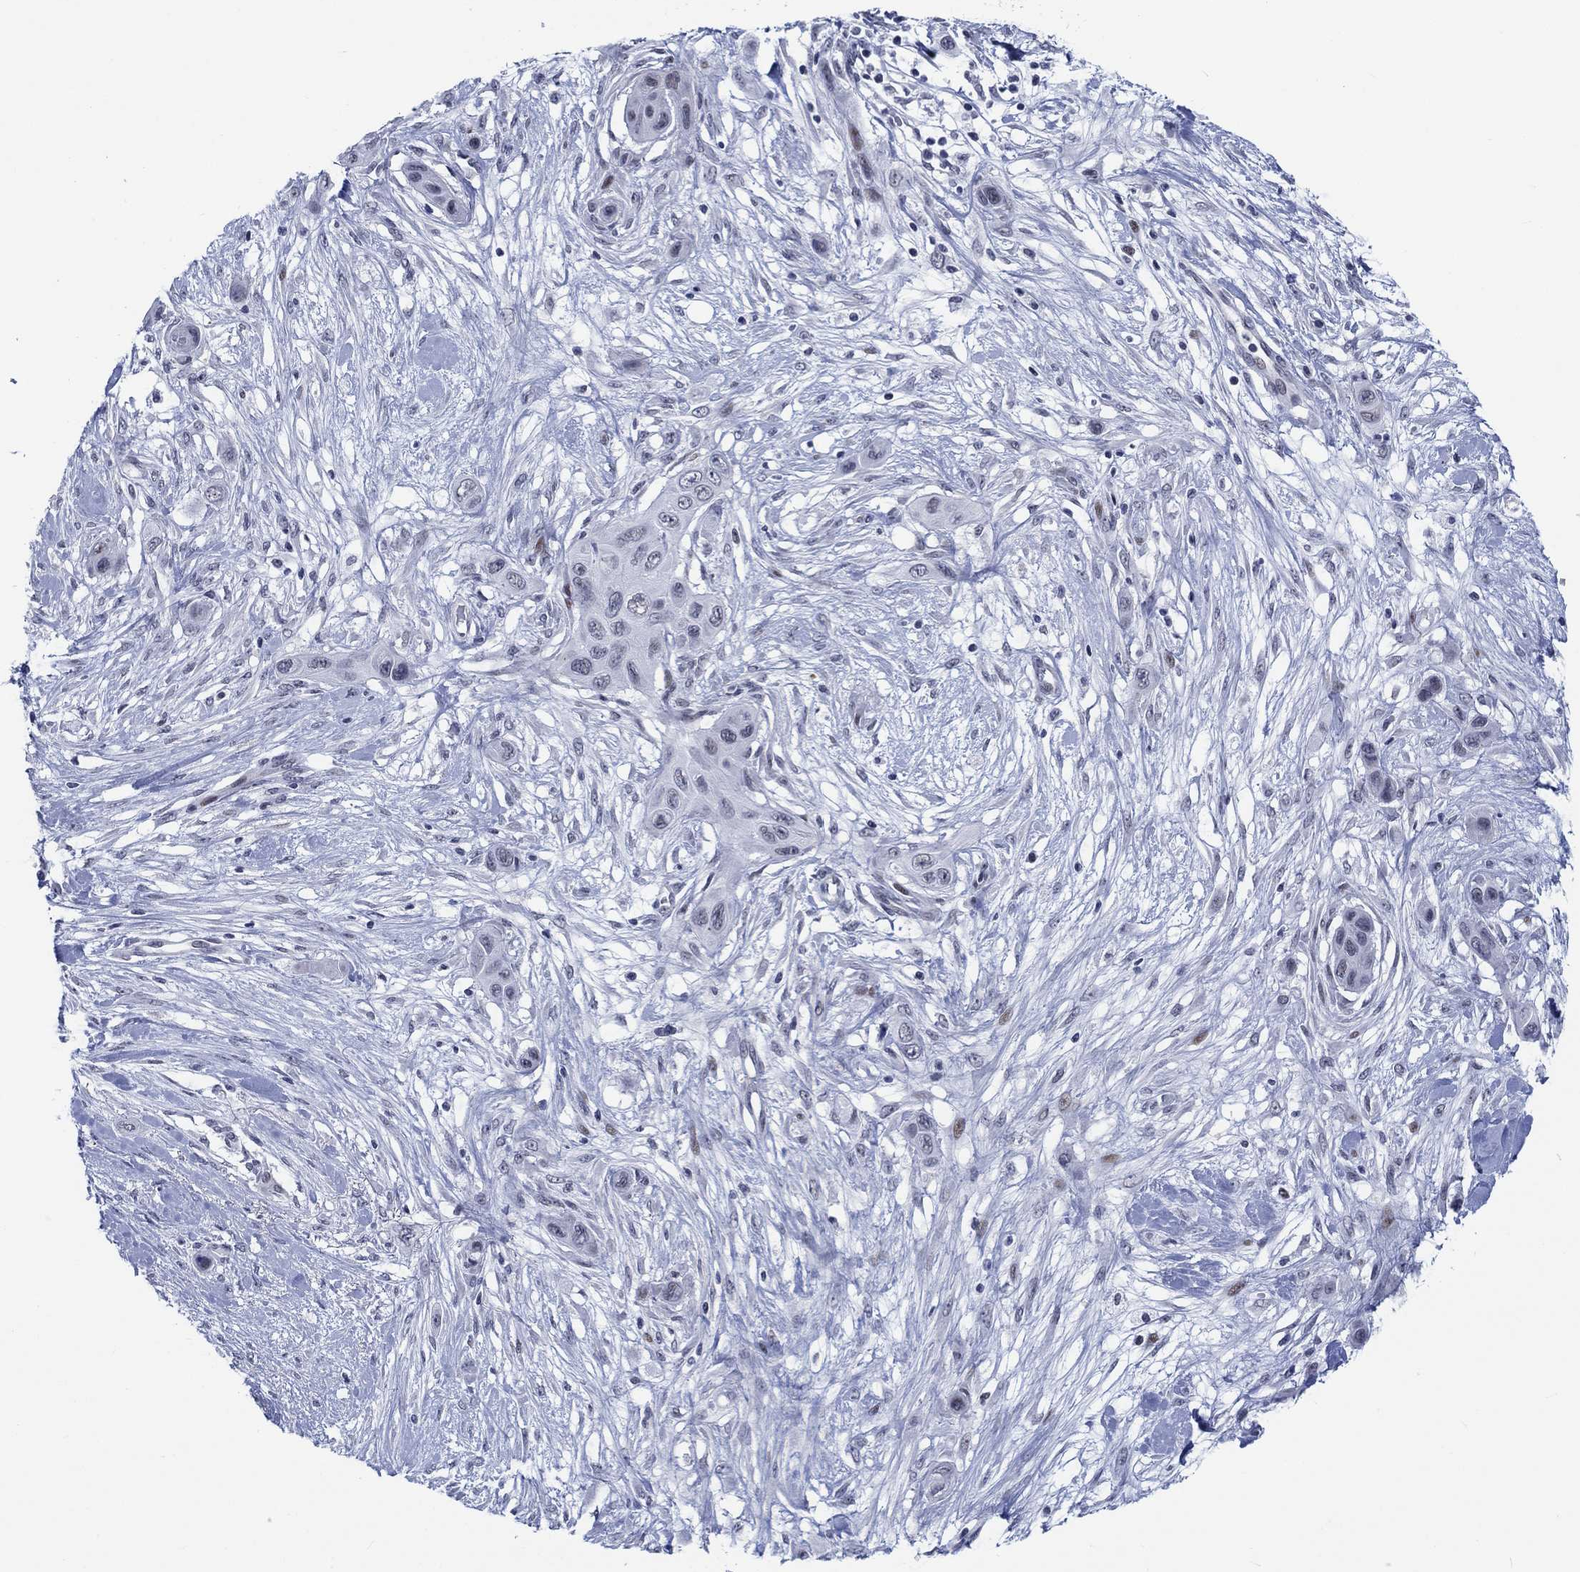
{"staining": {"intensity": "weak", "quantity": "<25%", "location": "nuclear"}, "tissue": "skin cancer", "cell_type": "Tumor cells", "image_type": "cancer", "snomed": [{"axis": "morphology", "description": "Squamous cell carcinoma, NOS"}, {"axis": "topography", "description": "Skin"}], "caption": "The histopathology image demonstrates no significant positivity in tumor cells of skin cancer. The staining is performed using DAB brown chromogen with nuclei counter-stained in using hematoxylin.", "gene": "NEU3", "patient": {"sex": "male", "age": 79}}